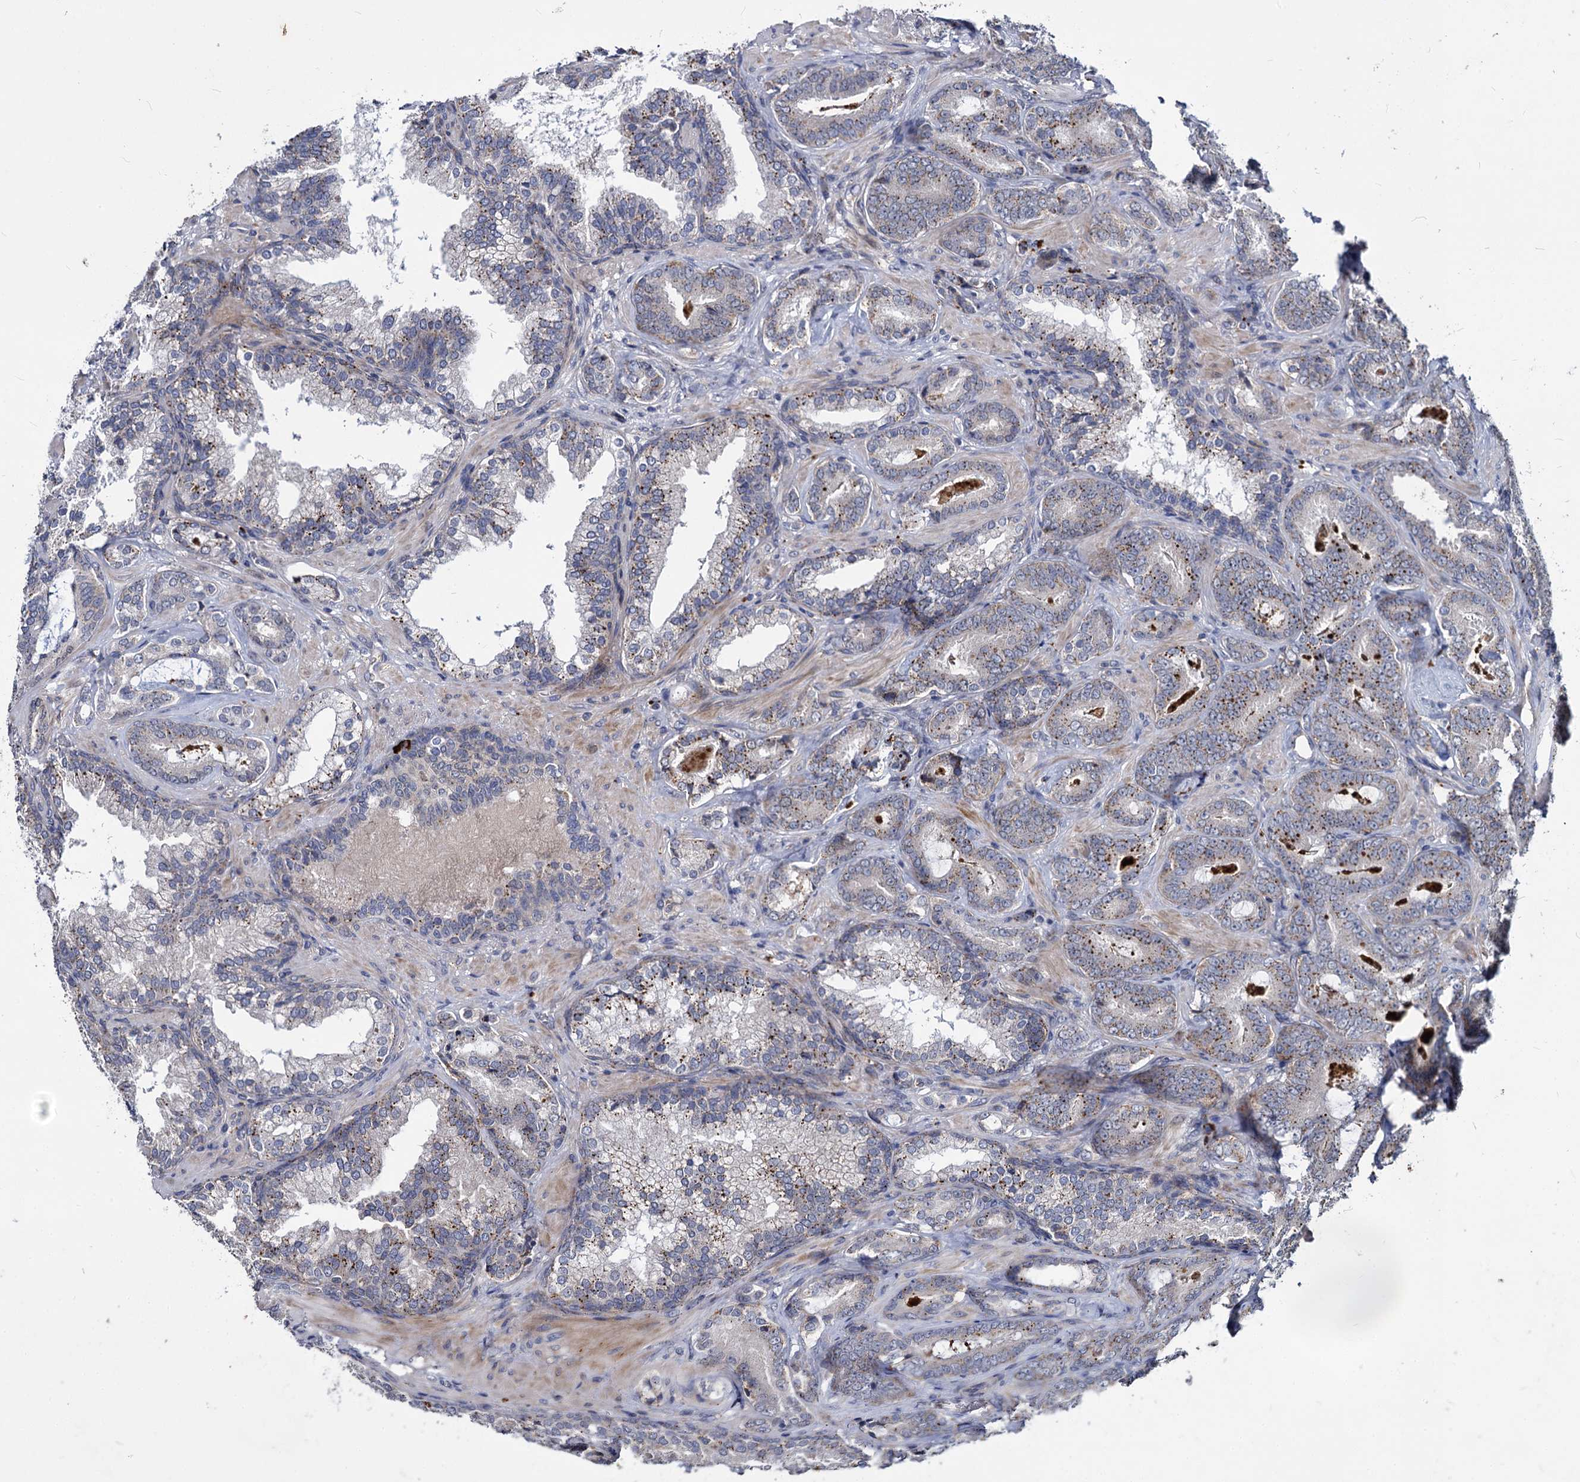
{"staining": {"intensity": "moderate", "quantity": "25%-75%", "location": "cytoplasmic/membranous"}, "tissue": "prostate cancer", "cell_type": "Tumor cells", "image_type": "cancer", "snomed": [{"axis": "morphology", "description": "Adenocarcinoma, Low grade"}, {"axis": "topography", "description": "Prostate"}], "caption": "Immunohistochemical staining of prostate cancer exhibits medium levels of moderate cytoplasmic/membranous protein staining in approximately 25%-75% of tumor cells.", "gene": "C11orf86", "patient": {"sex": "male", "age": 60}}